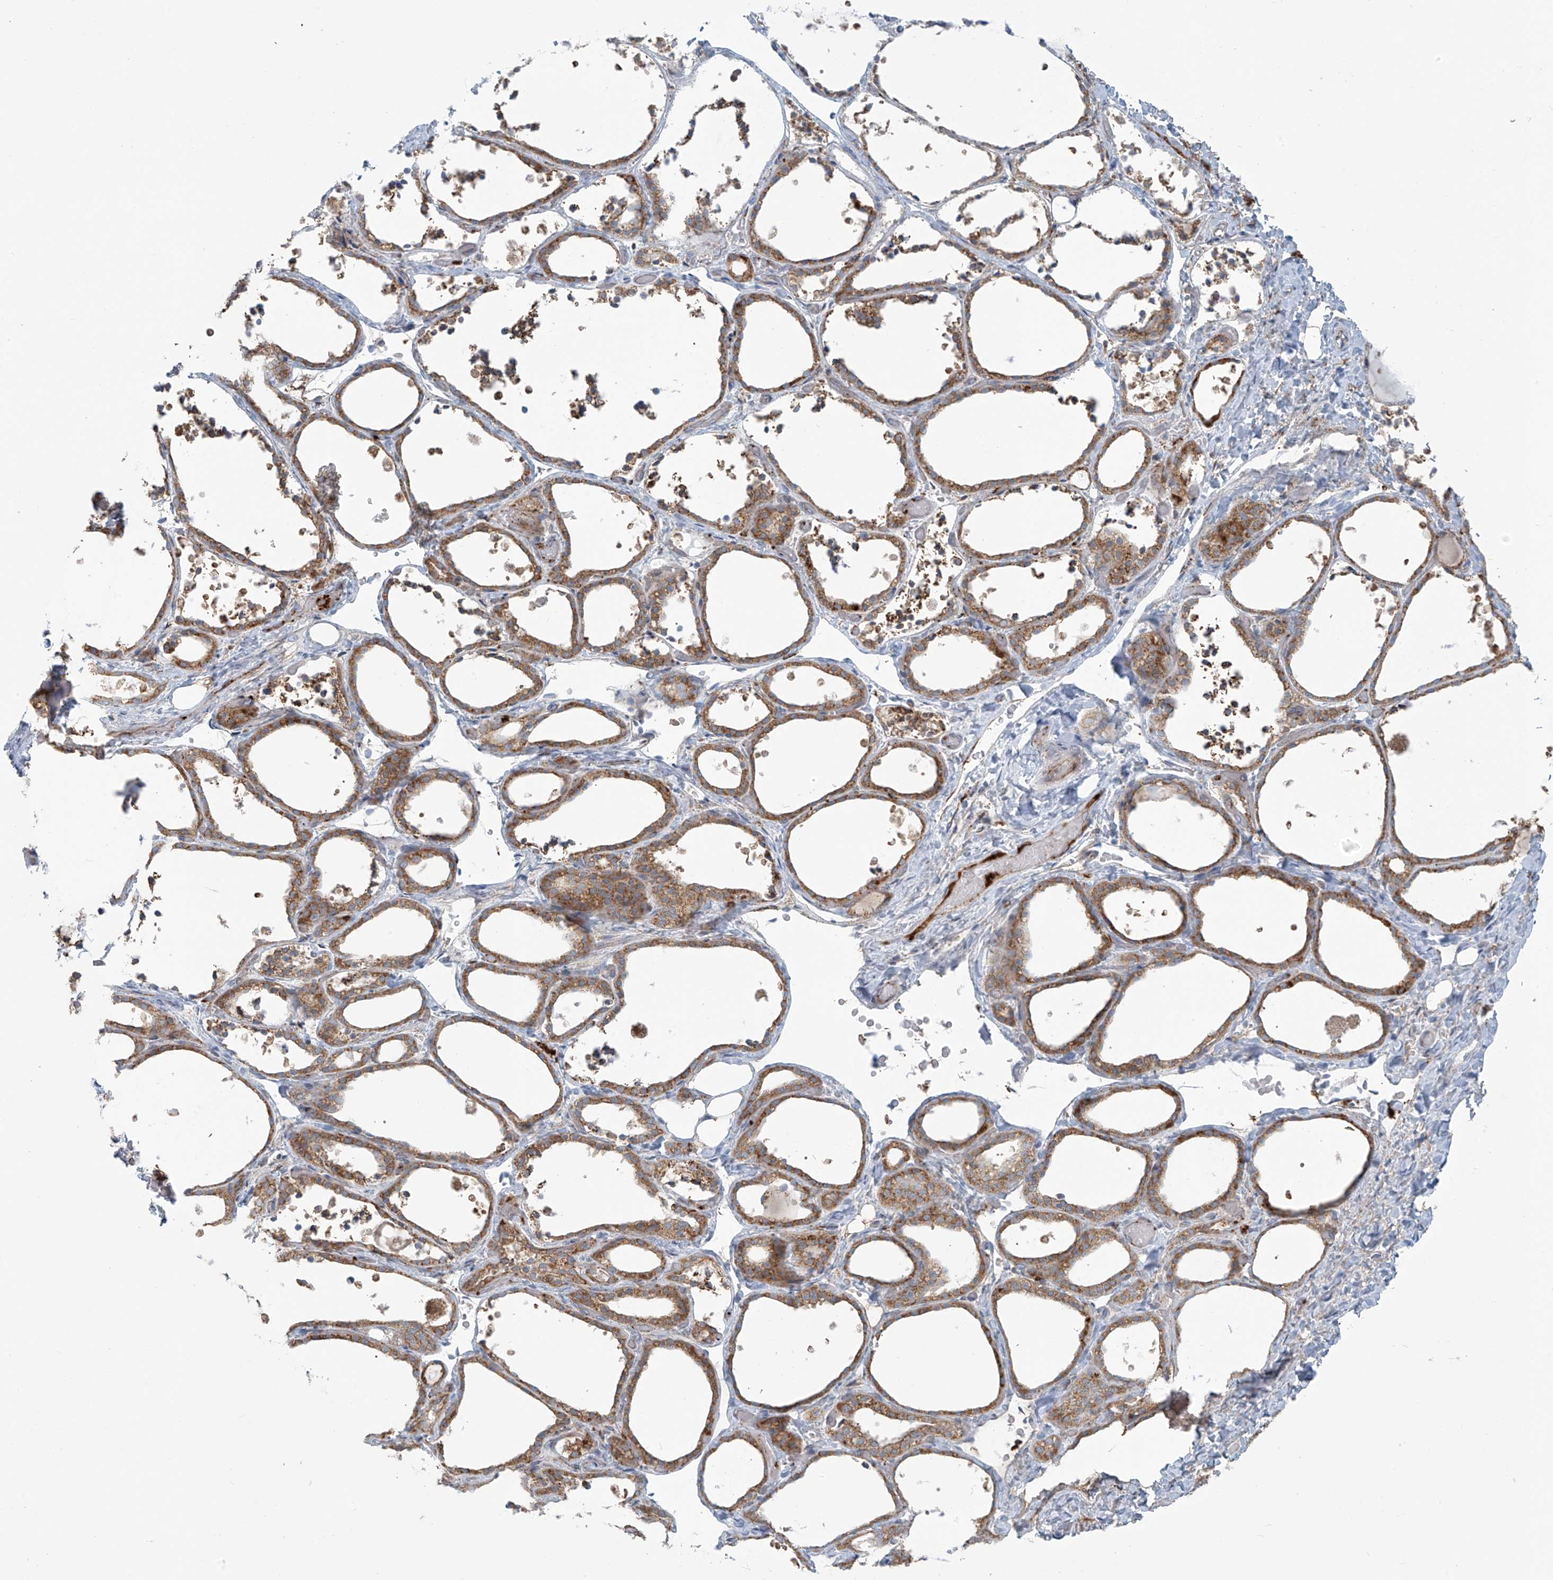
{"staining": {"intensity": "moderate", "quantity": ">75%", "location": "cytoplasmic/membranous"}, "tissue": "thyroid gland", "cell_type": "Glandular cells", "image_type": "normal", "snomed": [{"axis": "morphology", "description": "Normal tissue, NOS"}, {"axis": "topography", "description": "Thyroid gland"}], "caption": "Moderate cytoplasmic/membranous protein expression is present in about >75% of glandular cells in thyroid gland.", "gene": "LZTS3", "patient": {"sex": "female", "age": 44}}